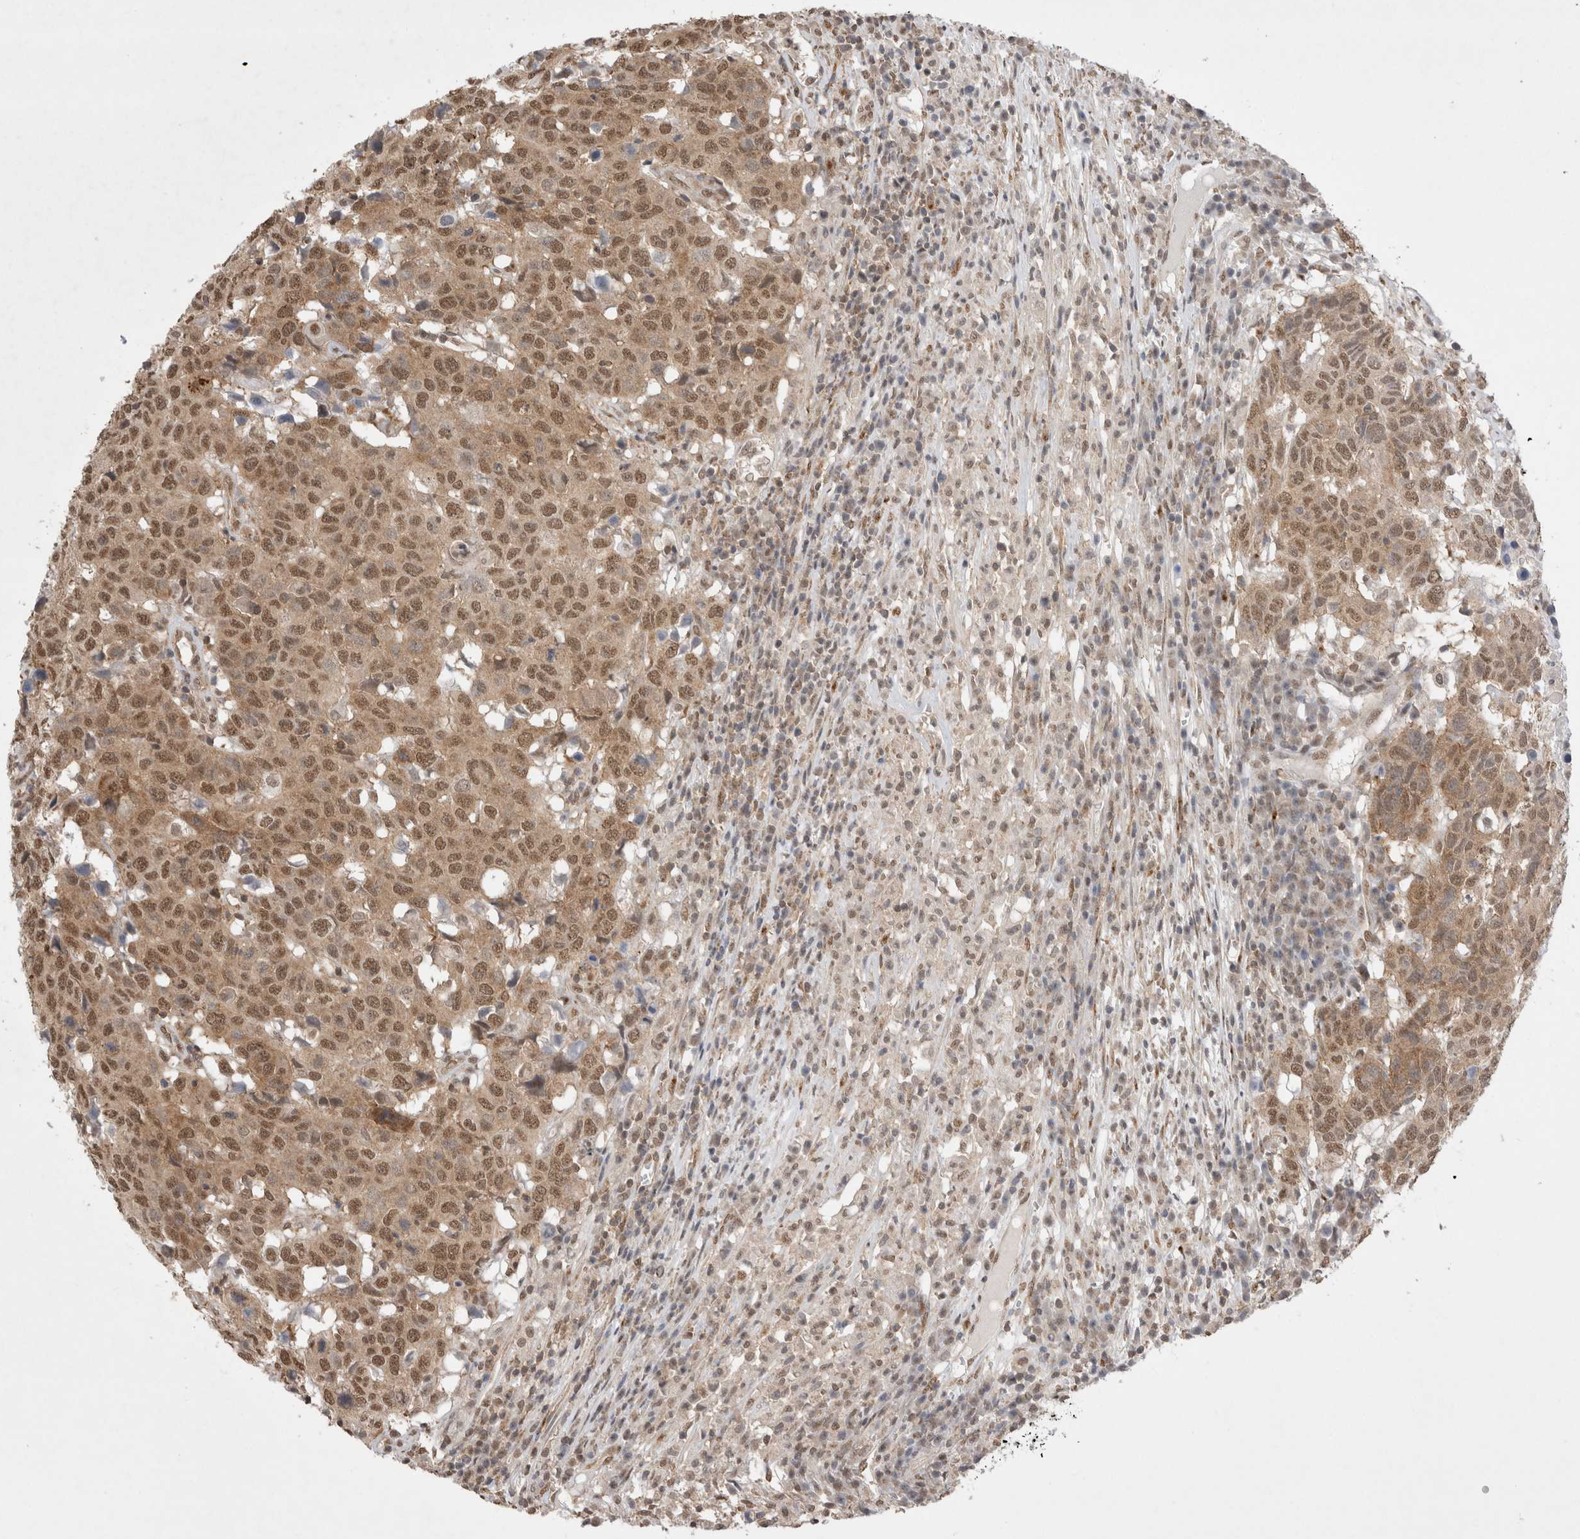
{"staining": {"intensity": "moderate", "quantity": ">75%", "location": "nuclear"}, "tissue": "head and neck cancer", "cell_type": "Tumor cells", "image_type": "cancer", "snomed": [{"axis": "morphology", "description": "Squamous cell carcinoma, NOS"}, {"axis": "topography", "description": "Head-Neck"}], "caption": "Moderate nuclear staining for a protein is identified in about >75% of tumor cells of head and neck cancer using immunohistochemistry (IHC).", "gene": "WIPF2", "patient": {"sex": "male", "age": 66}}